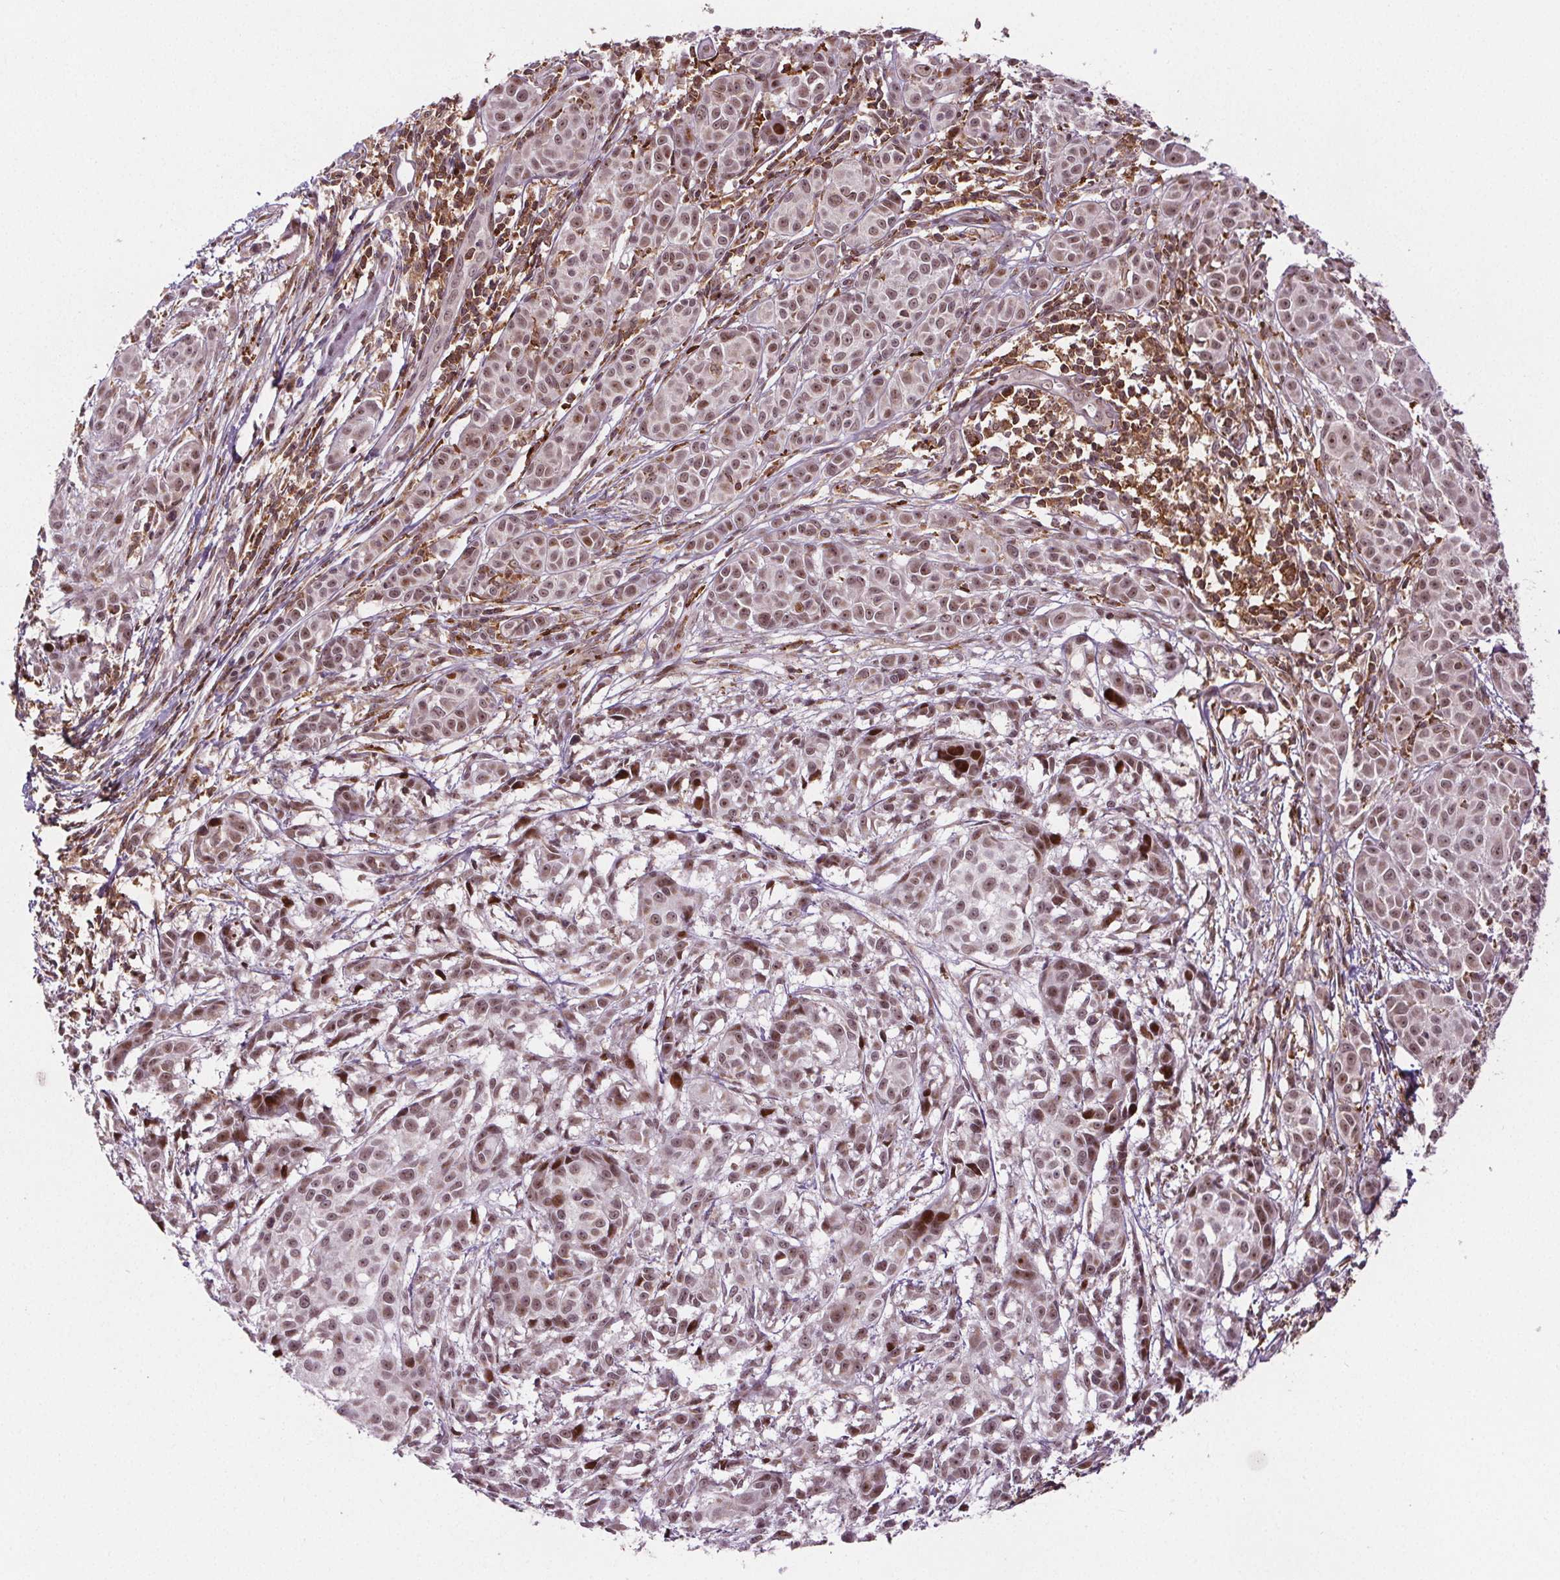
{"staining": {"intensity": "weak", "quantity": ">75%", "location": "nuclear"}, "tissue": "melanoma", "cell_type": "Tumor cells", "image_type": "cancer", "snomed": [{"axis": "morphology", "description": "Malignant melanoma, NOS"}, {"axis": "topography", "description": "Skin"}], "caption": "A photomicrograph of human melanoma stained for a protein shows weak nuclear brown staining in tumor cells.", "gene": "SNRNP35", "patient": {"sex": "male", "age": 48}}